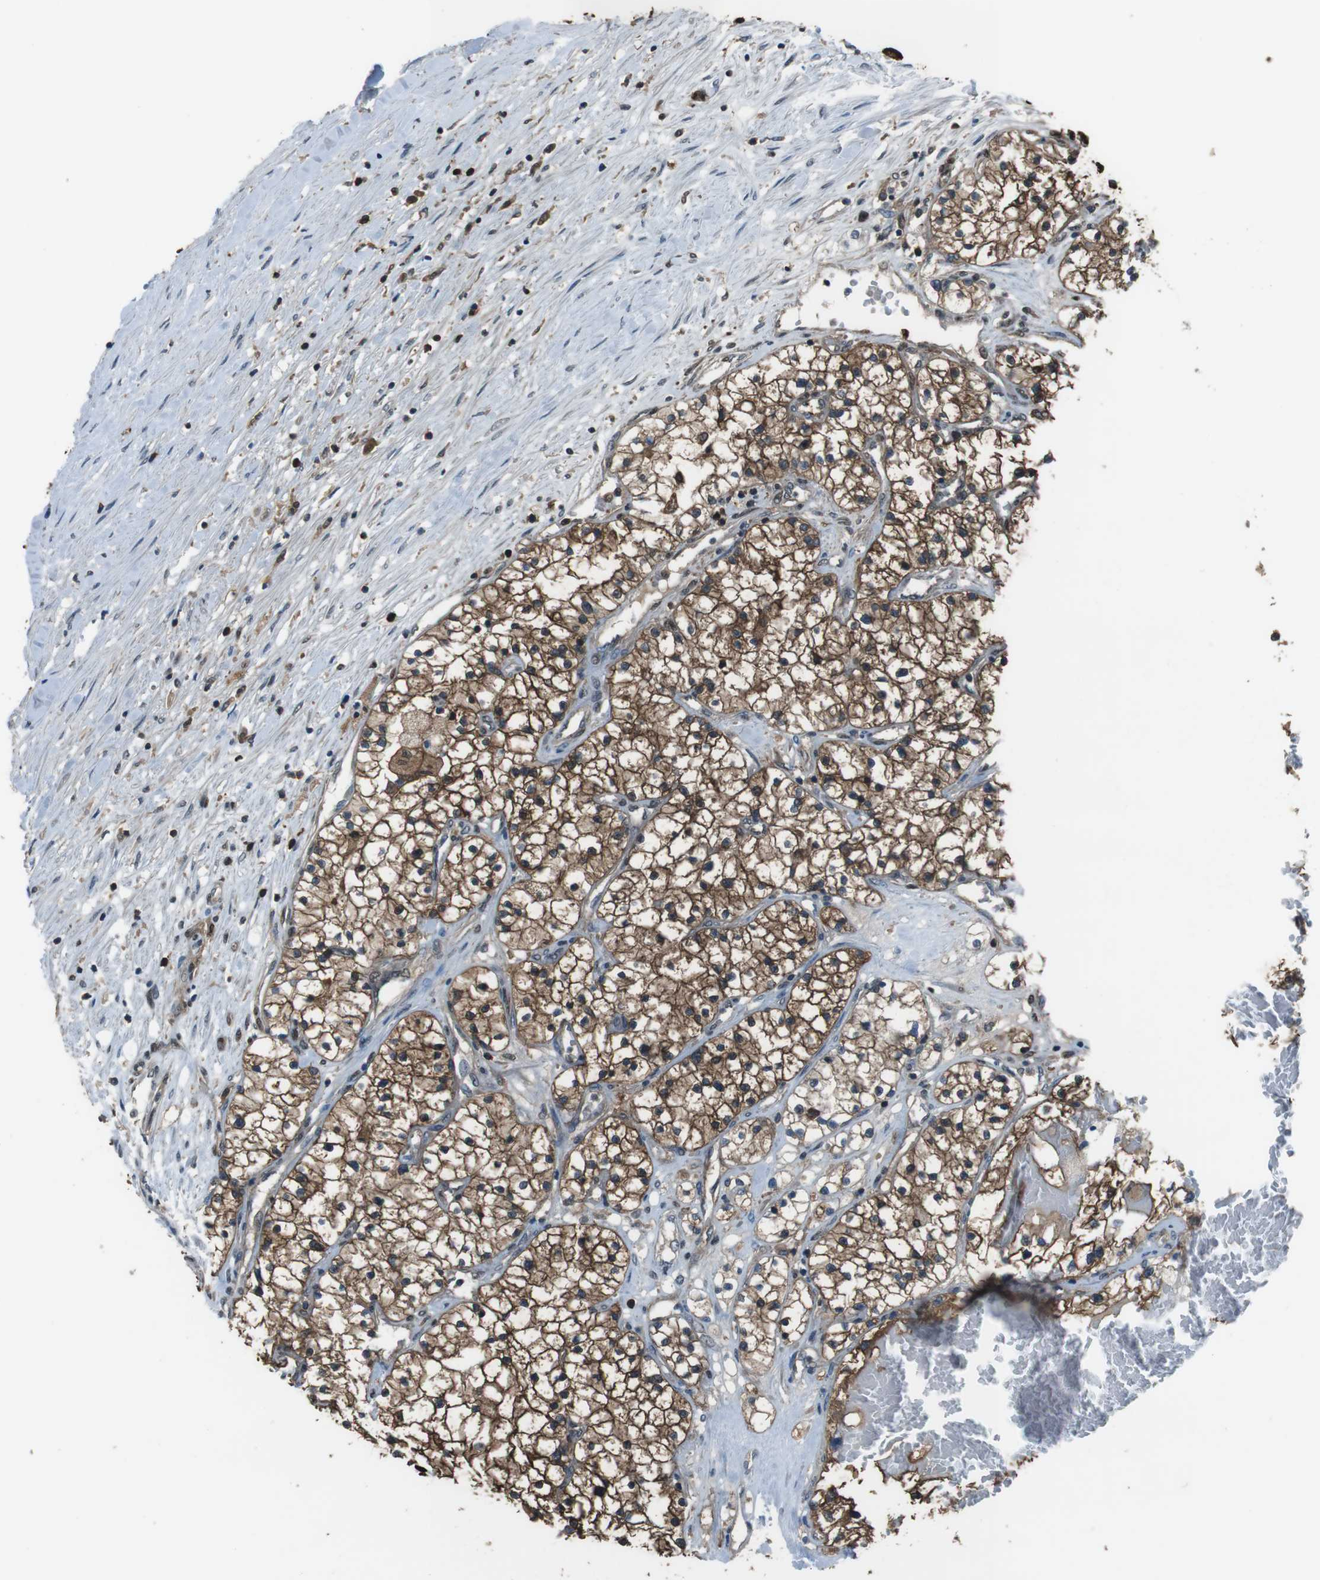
{"staining": {"intensity": "moderate", "quantity": ">75%", "location": "cytoplasmic/membranous"}, "tissue": "renal cancer", "cell_type": "Tumor cells", "image_type": "cancer", "snomed": [{"axis": "morphology", "description": "Adenocarcinoma, NOS"}, {"axis": "topography", "description": "Kidney"}], "caption": "A micrograph of human renal adenocarcinoma stained for a protein exhibits moderate cytoplasmic/membranous brown staining in tumor cells. The staining is performed using DAB brown chromogen to label protein expression. The nuclei are counter-stained blue using hematoxylin.", "gene": "TWSG1", "patient": {"sex": "male", "age": 68}}